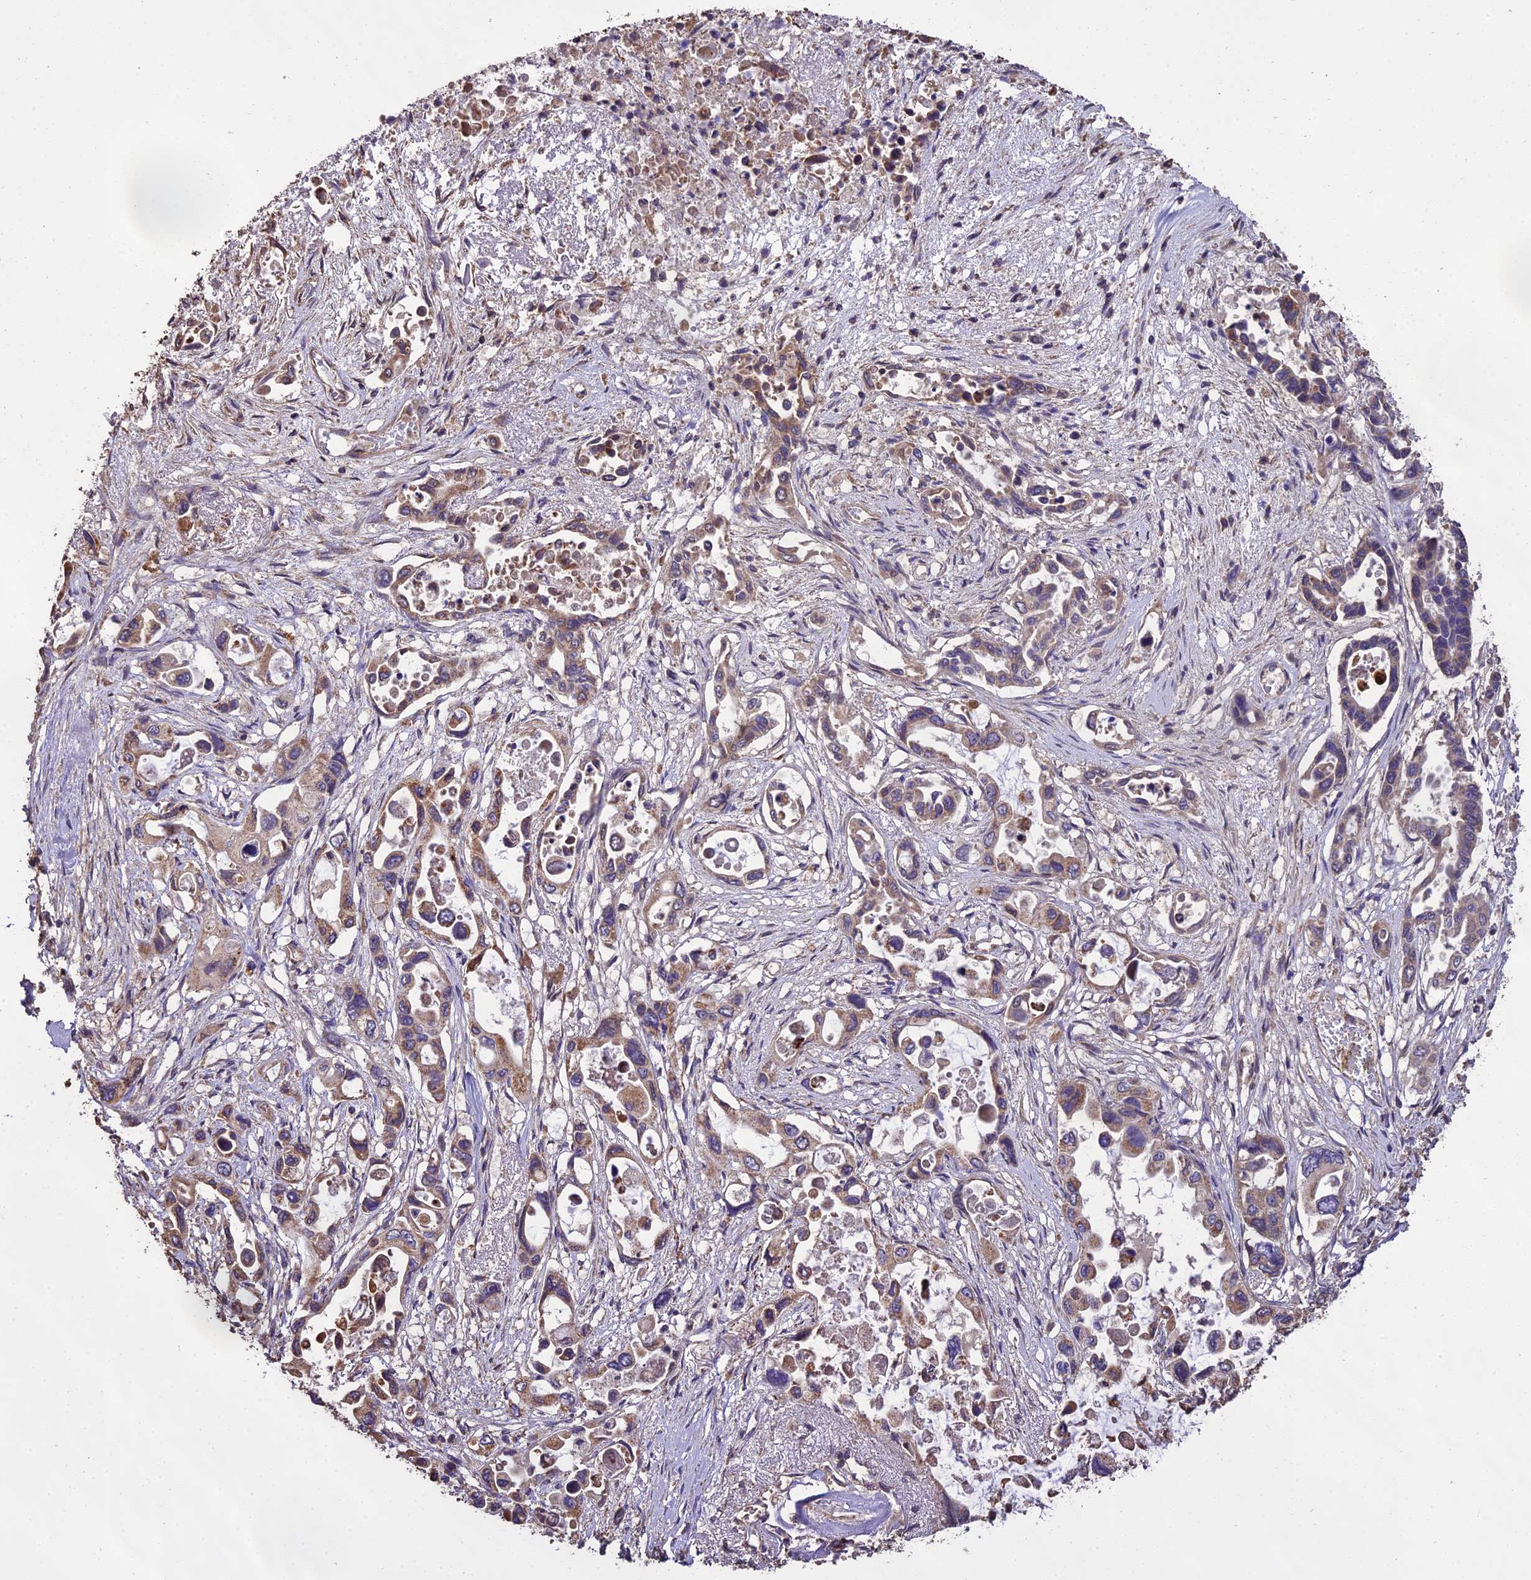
{"staining": {"intensity": "weak", "quantity": "25%-75%", "location": "cytoplasmic/membranous"}, "tissue": "pancreatic cancer", "cell_type": "Tumor cells", "image_type": "cancer", "snomed": [{"axis": "morphology", "description": "Adenocarcinoma, NOS"}, {"axis": "topography", "description": "Pancreas"}], "caption": "Protein expression analysis of human adenocarcinoma (pancreatic) reveals weak cytoplasmic/membranous positivity in about 25%-75% of tumor cells. (DAB (3,3'-diaminobenzidine) = brown stain, brightfield microscopy at high magnification).", "gene": "PGPEP1L", "patient": {"sex": "male", "age": 92}}